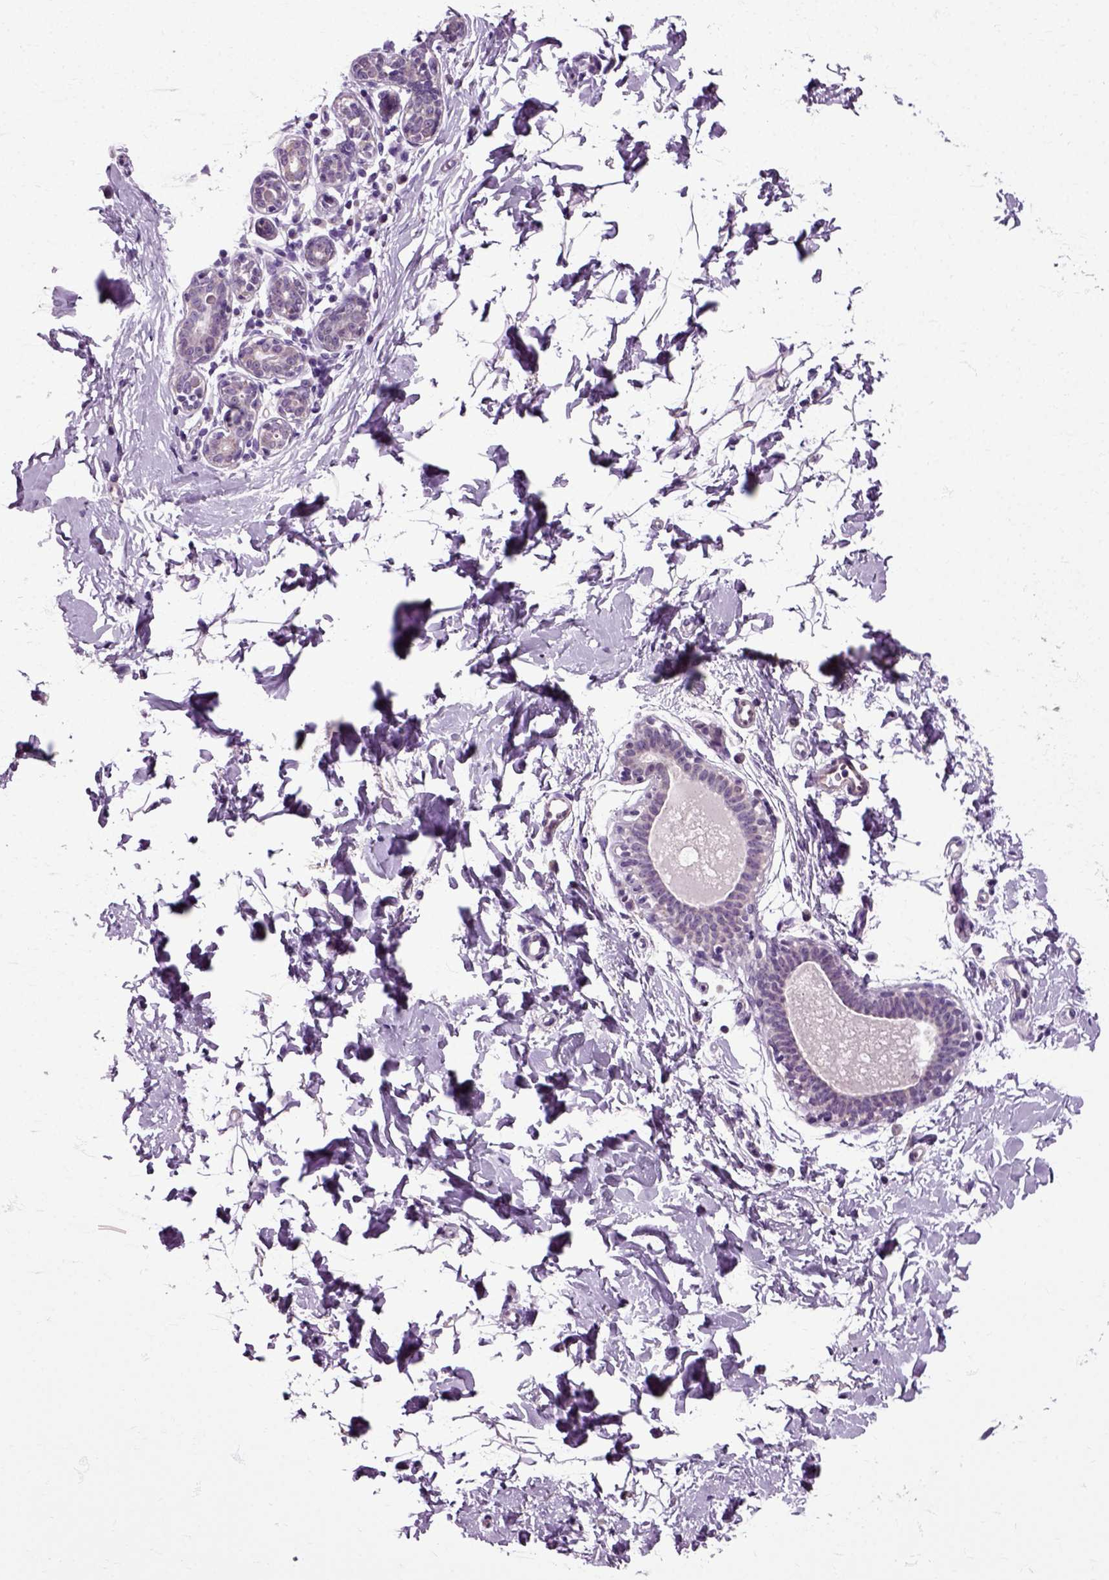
{"staining": {"intensity": "negative", "quantity": "none", "location": "none"}, "tissue": "breast", "cell_type": "Adipocytes", "image_type": "normal", "snomed": [{"axis": "morphology", "description": "Normal tissue, NOS"}, {"axis": "topography", "description": "Breast"}], "caption": "High magnification brightfield microscopy of normal breast stained with DAB (3,3'-diaminobenzidine) (brown) and counterstained with hematoxylin (blue): adipocytes show no significant expression. The staining was performed using DAB to visualize the protein expression in brown, while the nuclei were stained in blue with hematoxylin (Magnification: 20x).", "gene": "HSPA2", "patient": {"sex": "female", "age": 37}}